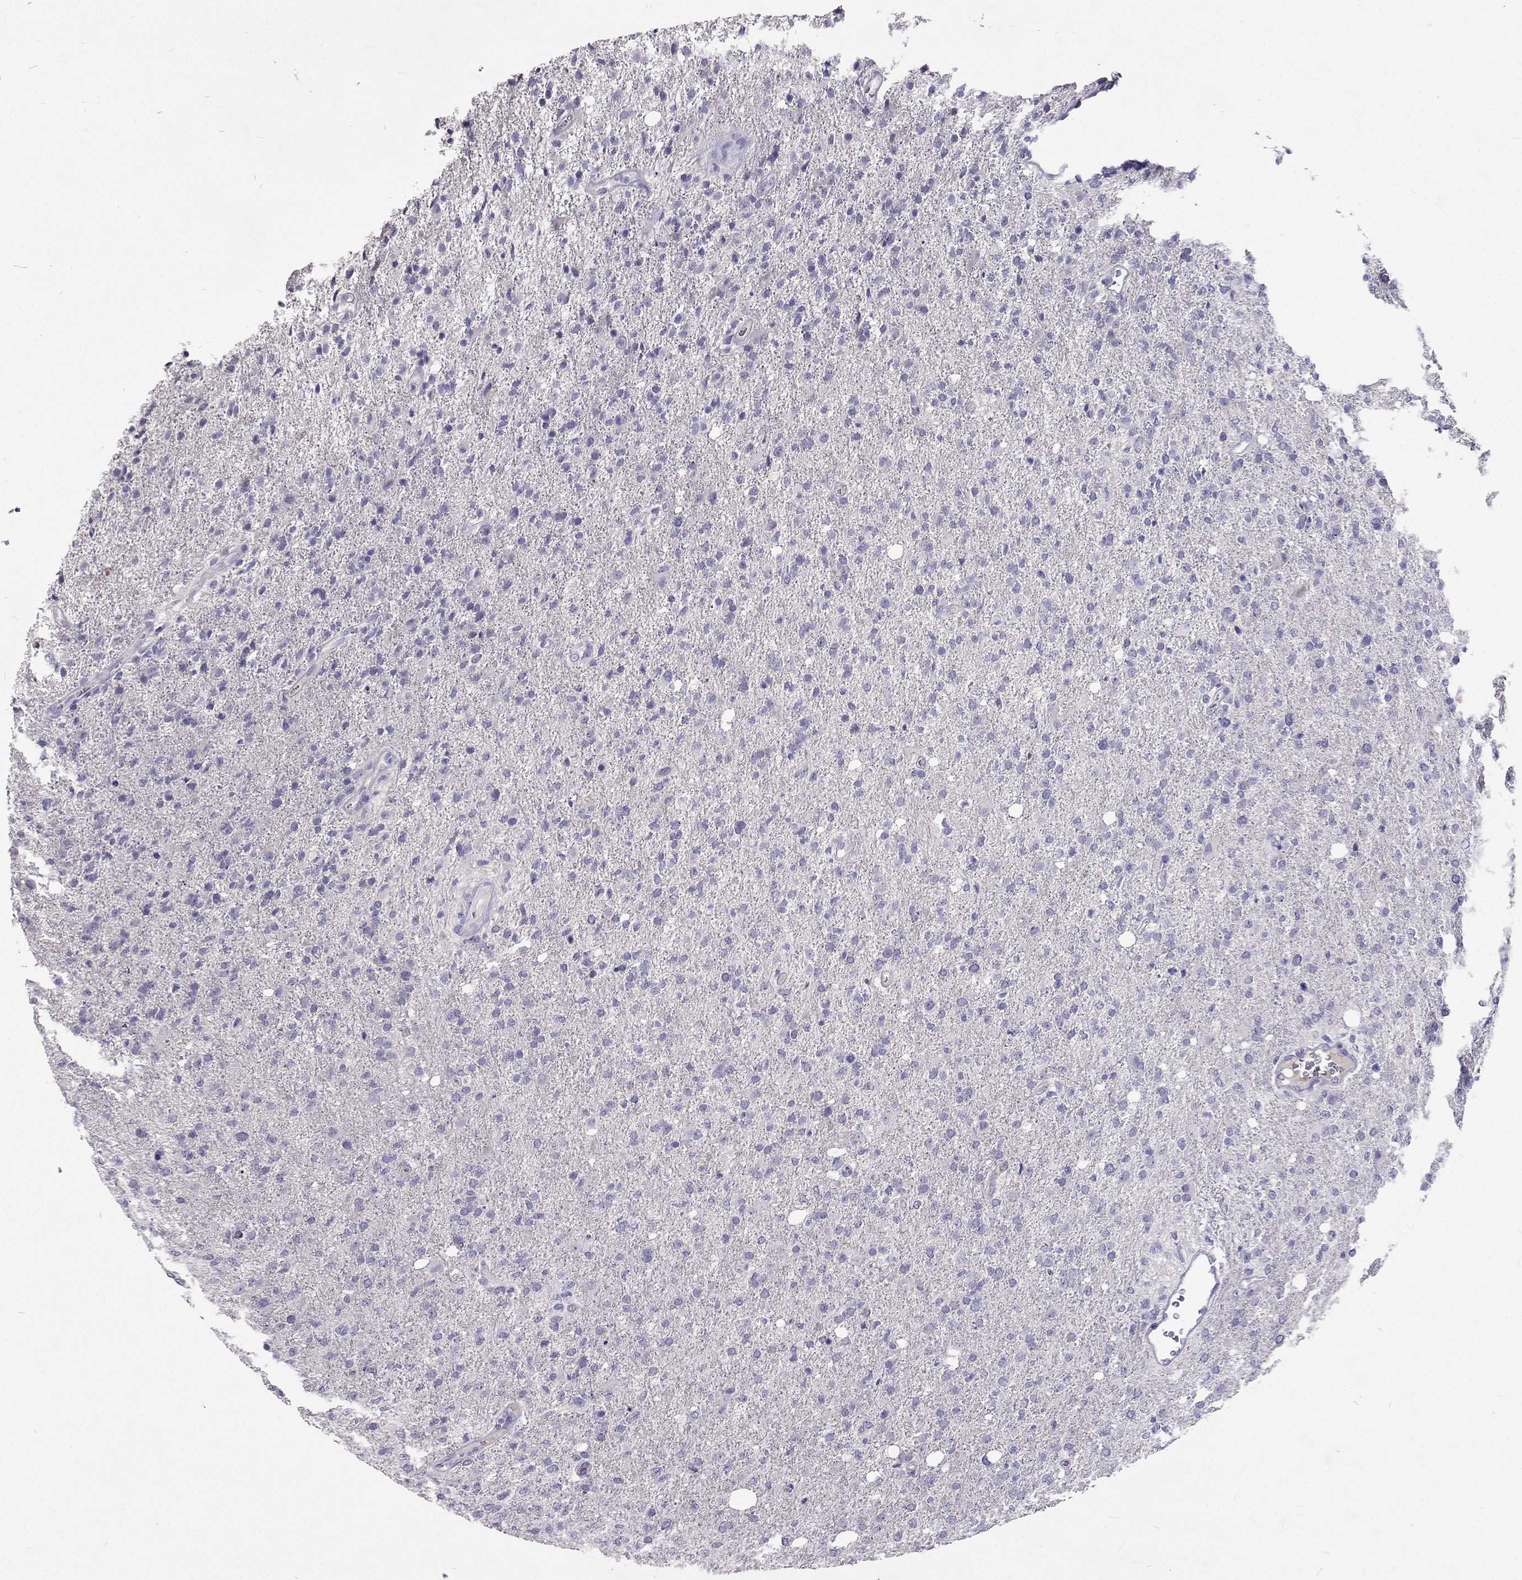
{"staining": {"intensity": "negative", "quantity": "none", "location": "none"}, "tissue": "glioma", "cell_type": "Tumor cells", "image_type": "cancer", "snomed": [{"axis": "morphology", "description": "Glioma, malignant, High grade"}, {"axis": "topography", "description": "Cerebral cortex"}], "caption": "A high-resolution photomicrograph shows IHC staining of glioma, which shows no significant staining in tumor cells. Brightfield microscopy of immunohistochemistry (IHC) stained with DAB (3,3'-diaminobenzidine) (brown) and hematoxylin (blue), captured at high magnification.", "gene": "CFAP44", "patient": {"sex": "male", "age": 70}}